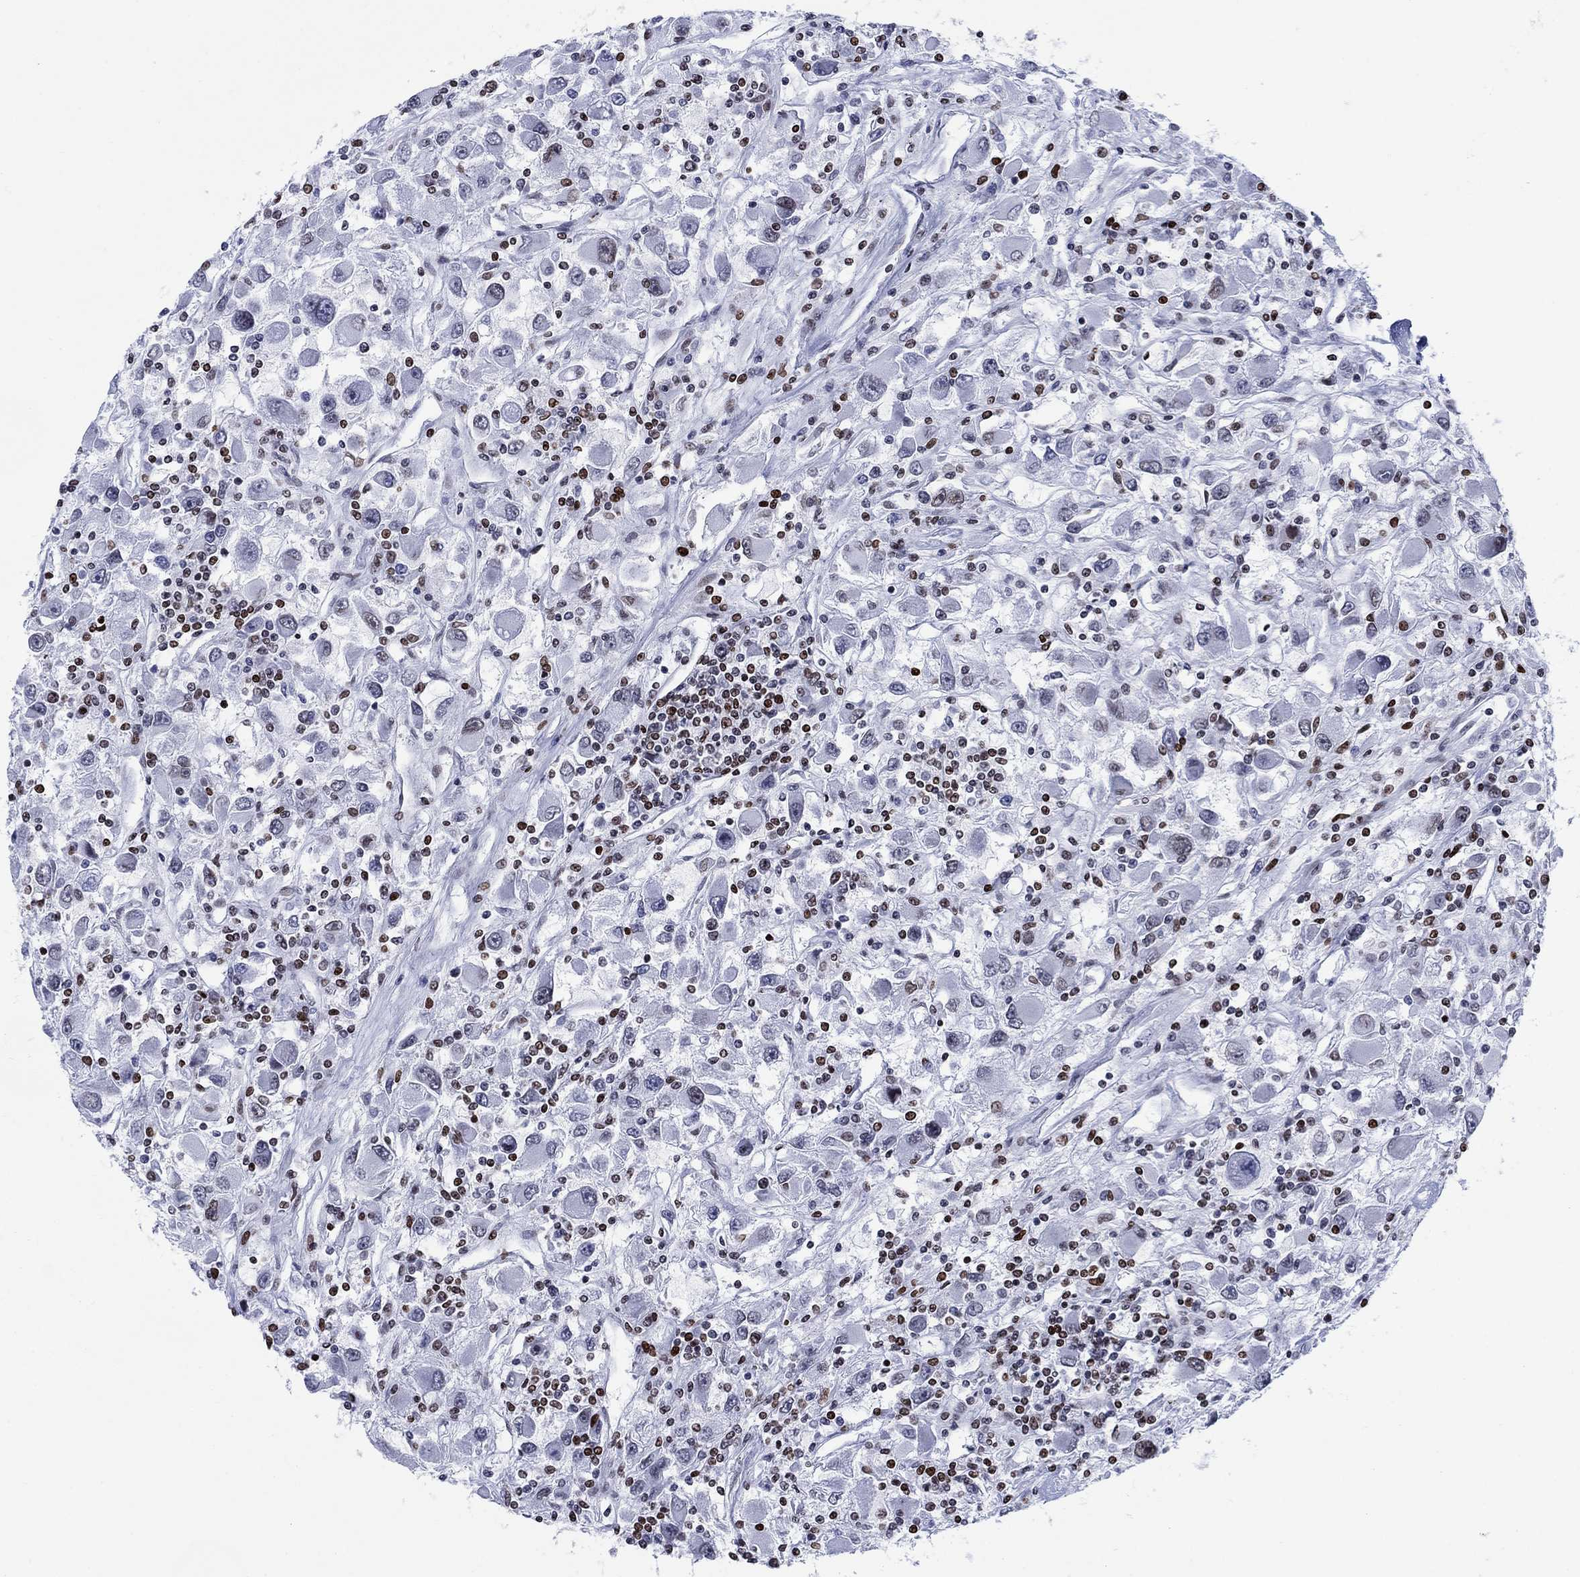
{"staining": {"intensity": "negative", "quantity": "none", "location": "none"}, "tissue": "renal cancer", "cell_type": "Tumor cells", "image_type": "cancer", "snomed": [{"axis": "morphology", "description": "Adenocarcinoma, NOS"}, {"axis": "topography", "description": "Kidney"}], "caption": "Protein analysis of renal cancer (adenocarcinoma) exhibits no significant expression in tumor cells.", "gene": "HMGA1", "patient": {"sex": "female", "age": 67}}